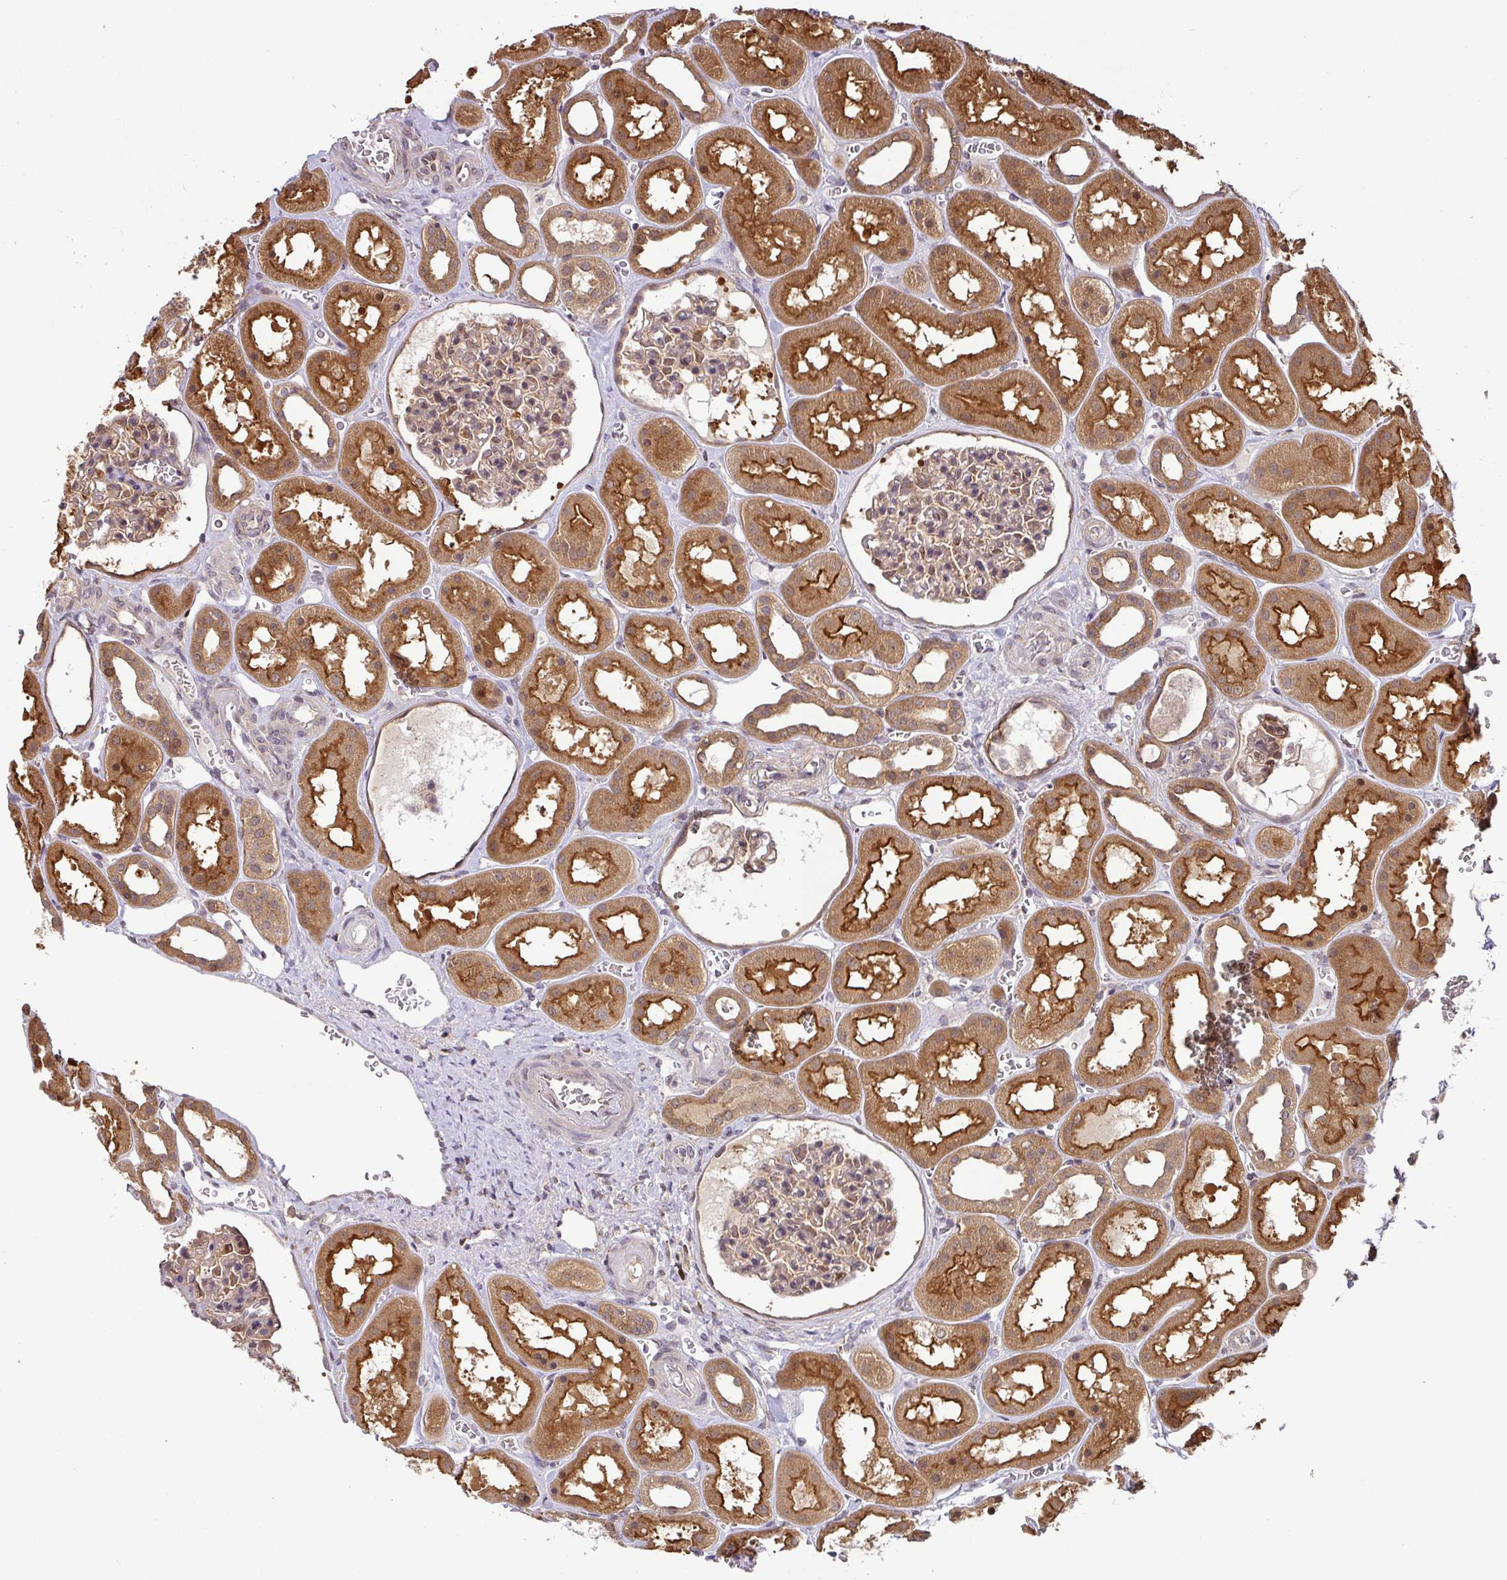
{"staining": {"intensity": "moderate", "quantity": "<25%", "location": "cytoplasmic/membranous"}, "tissue": "kidney", "cell_type": "Cells in glomeruli", "image_type": "normal", "snomed": [{"axis": "morphology", "description": "Normal tissue, NOS"}, {"axis": "topography", "description": "Kidney"}], "caption": "Benign kidney displays moderate cytoplasmic/membranous positivity in about <25% of cells in glomeruli, visualized by immunohistochemistry.", "gene": "SHB", "patient": {"sex": "female", "age": 41}}